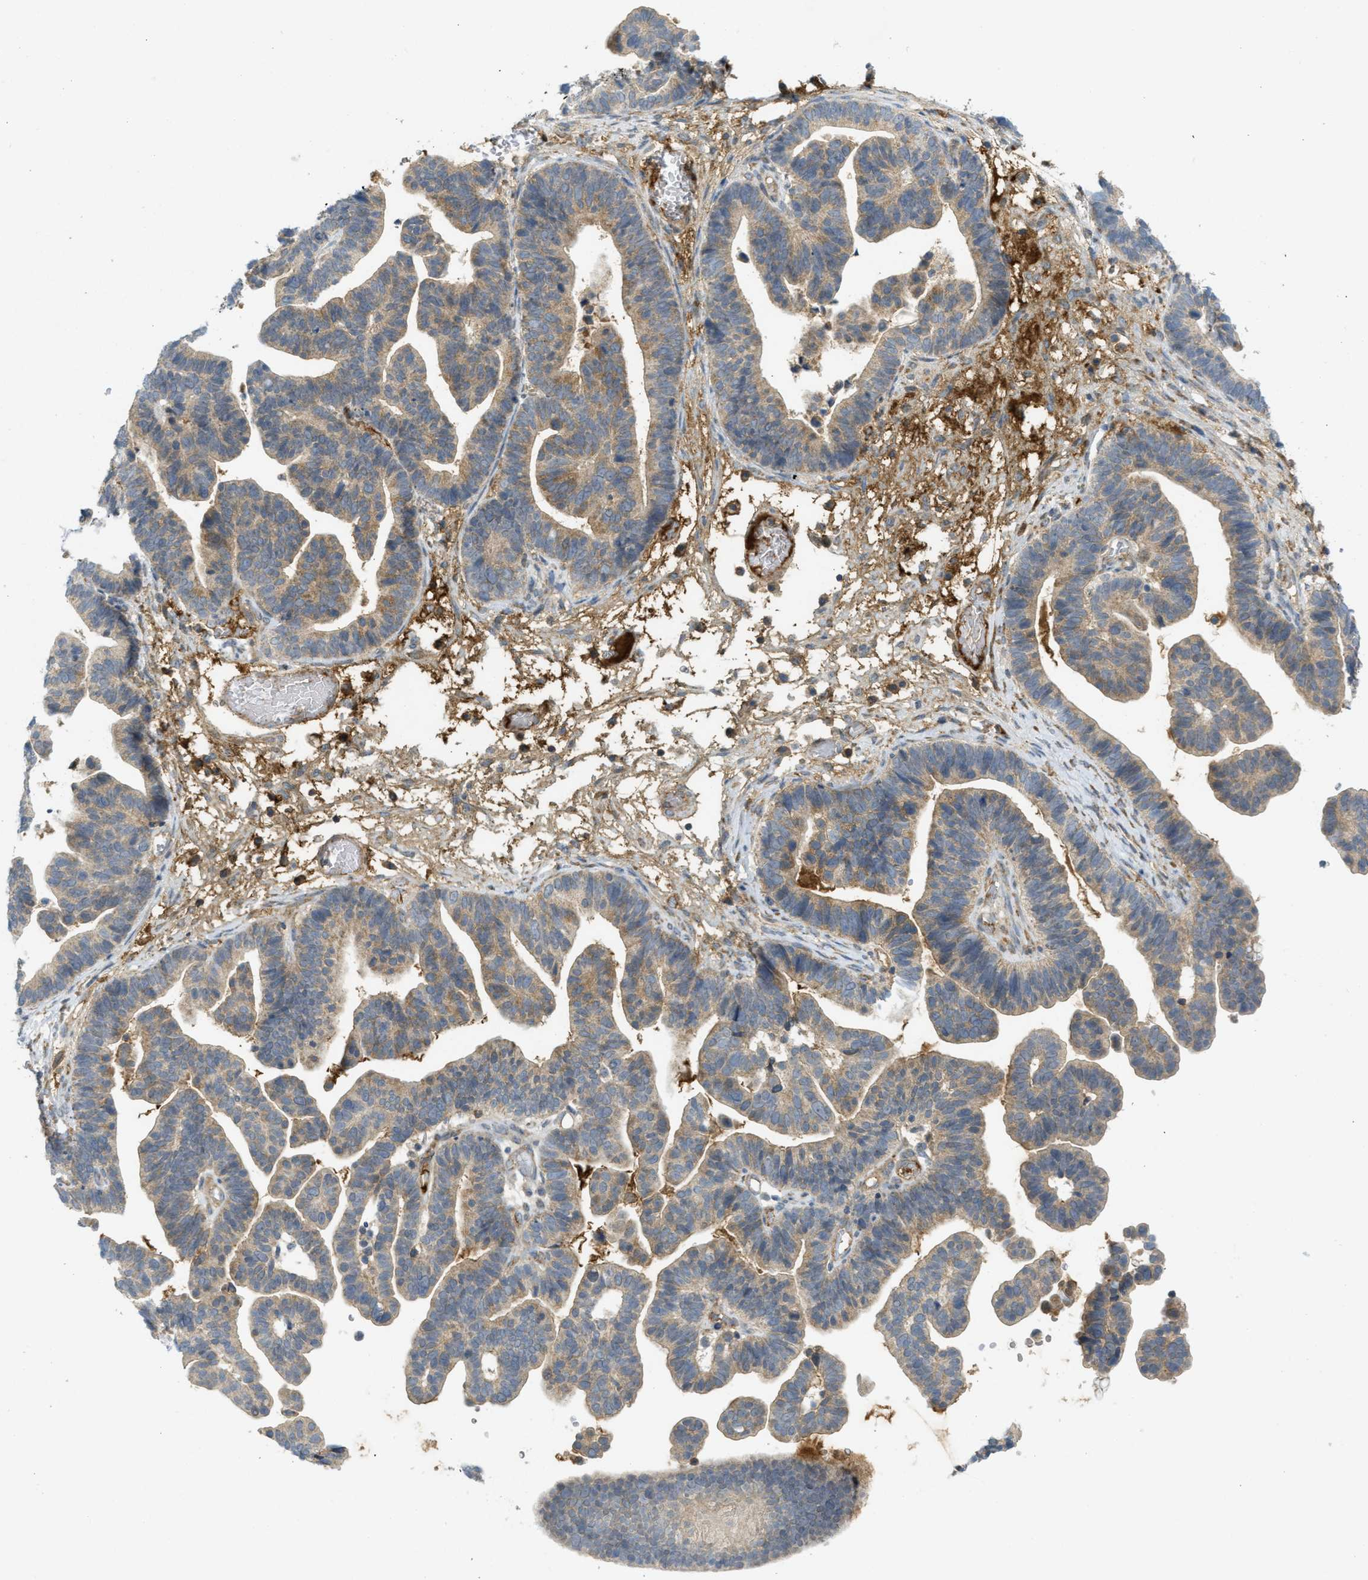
{"staining": {"intensity": "weak", "quantity": ">75%", "location": "cytoplasmic/membranous"}, "tissue": "ovarian cancer", "cell_type": "Tumor cells", "image_type": "cancer", "snomed": [{"axis": "morphology", "description": "Cystadenocarcinoma, serous, NOS"}, {"axis": "topography", "description": "Ovary"}], "caption": "Immunohistochemistry (DAB (3,3'-diaminobenzidine)) staining of ovarian cancer exhibits weak cytoplasmic/membranous protein staining in about >75% of tumor cells. The protein is shown in brown color, while the nuclei are stained blue.", "gene": "PROC", "patient": {"sex": "female", "age": 56}}